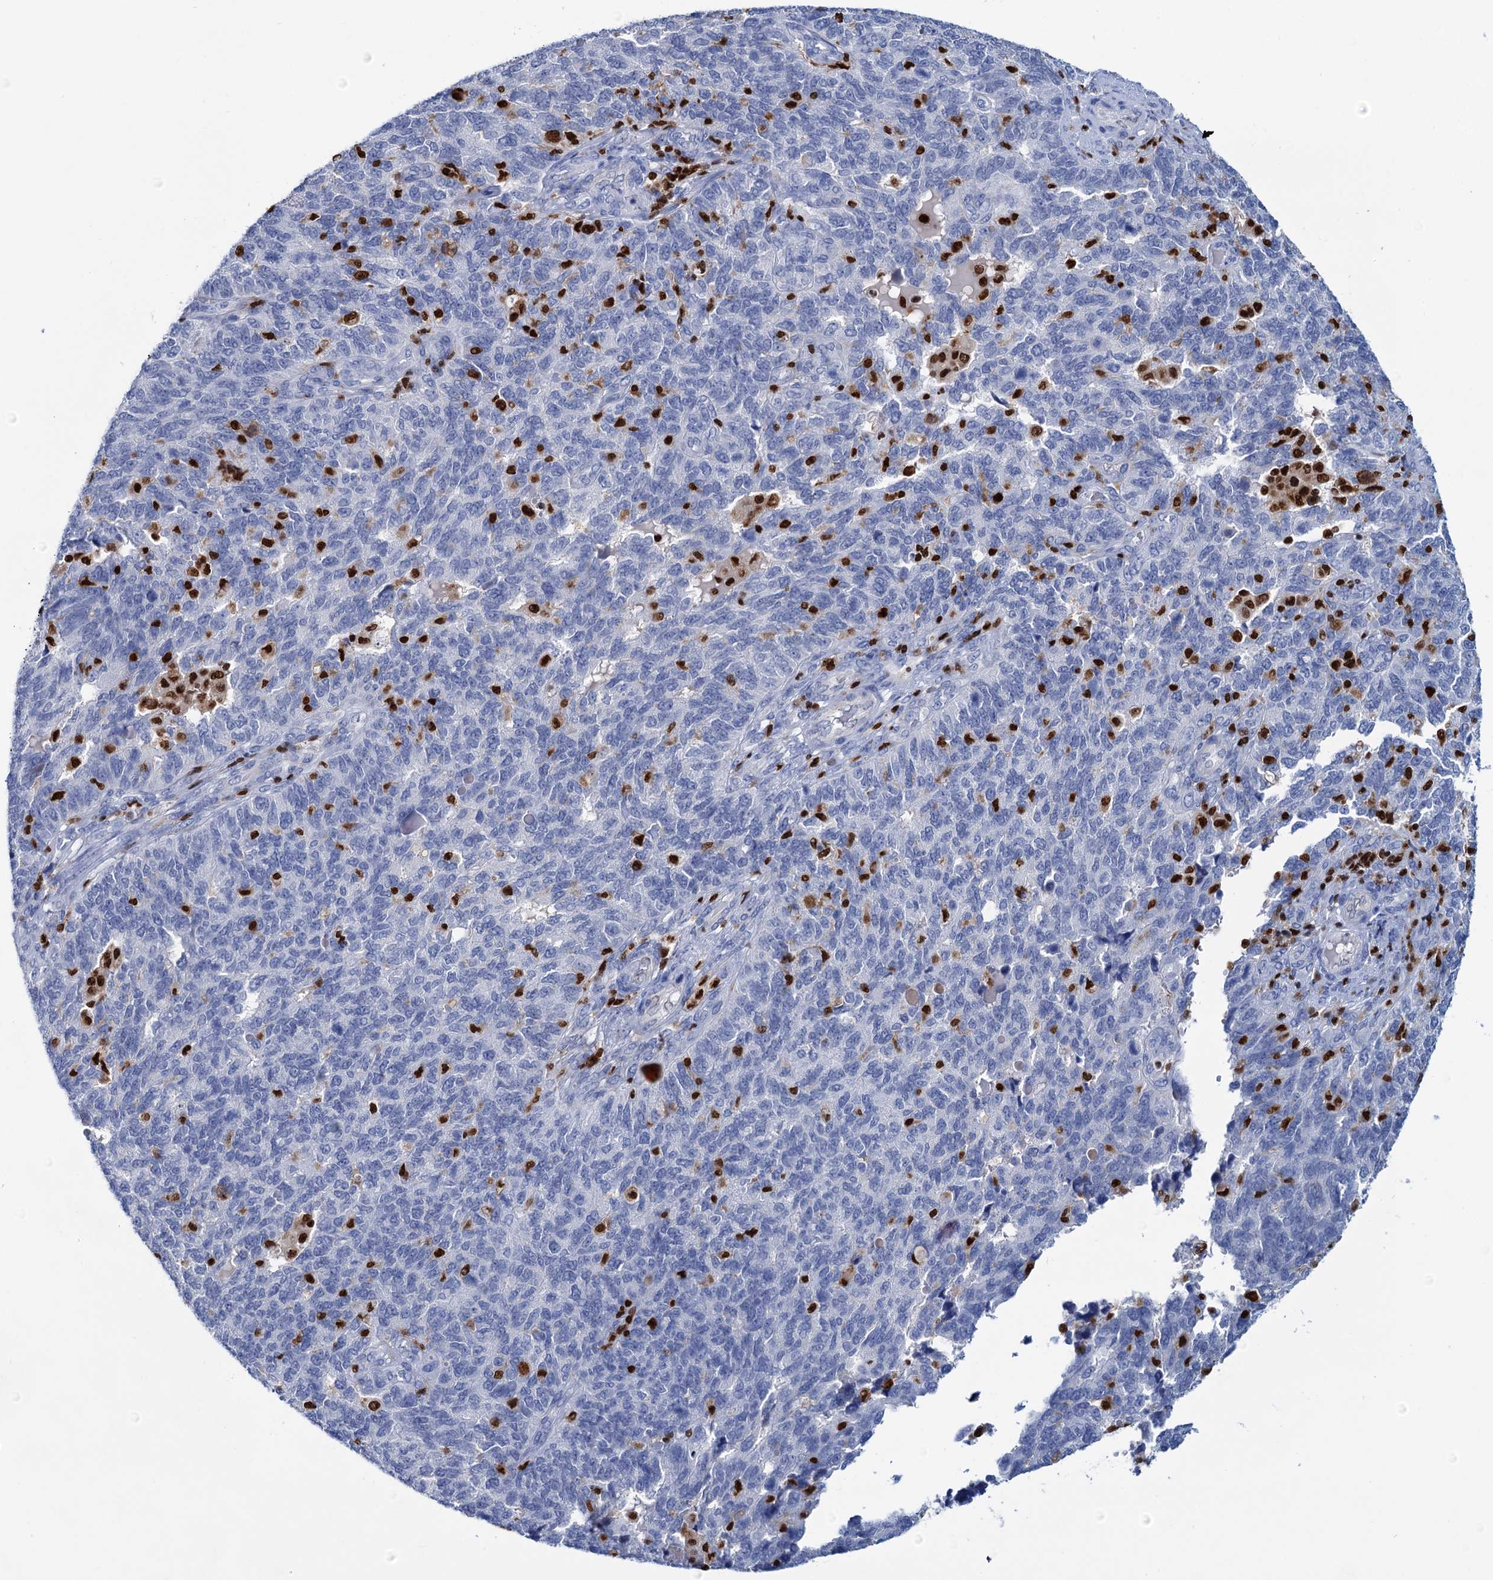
{"staining": {"intensity": "negative", "quantity": "none", "location": "none"}, "tissue": "endometrial cancer", "cell_type": "Tumor cells", "image_type": "cancer", "snomed": [{"axis": "morphology", "description": "Adenocarcinoma, NOS"}, {"axis": "topography", "description": "Endometrium"}], "caption": "Histopathology image shows no protein expression in tumor cells of endometrial adenocarcinoma tissue. (DAB immunohistochemistry (IHC) visualized using brightfield microscopy, high magnification).", "gene": "CELF2", "patient": {"sex": "female", "age": 66}}